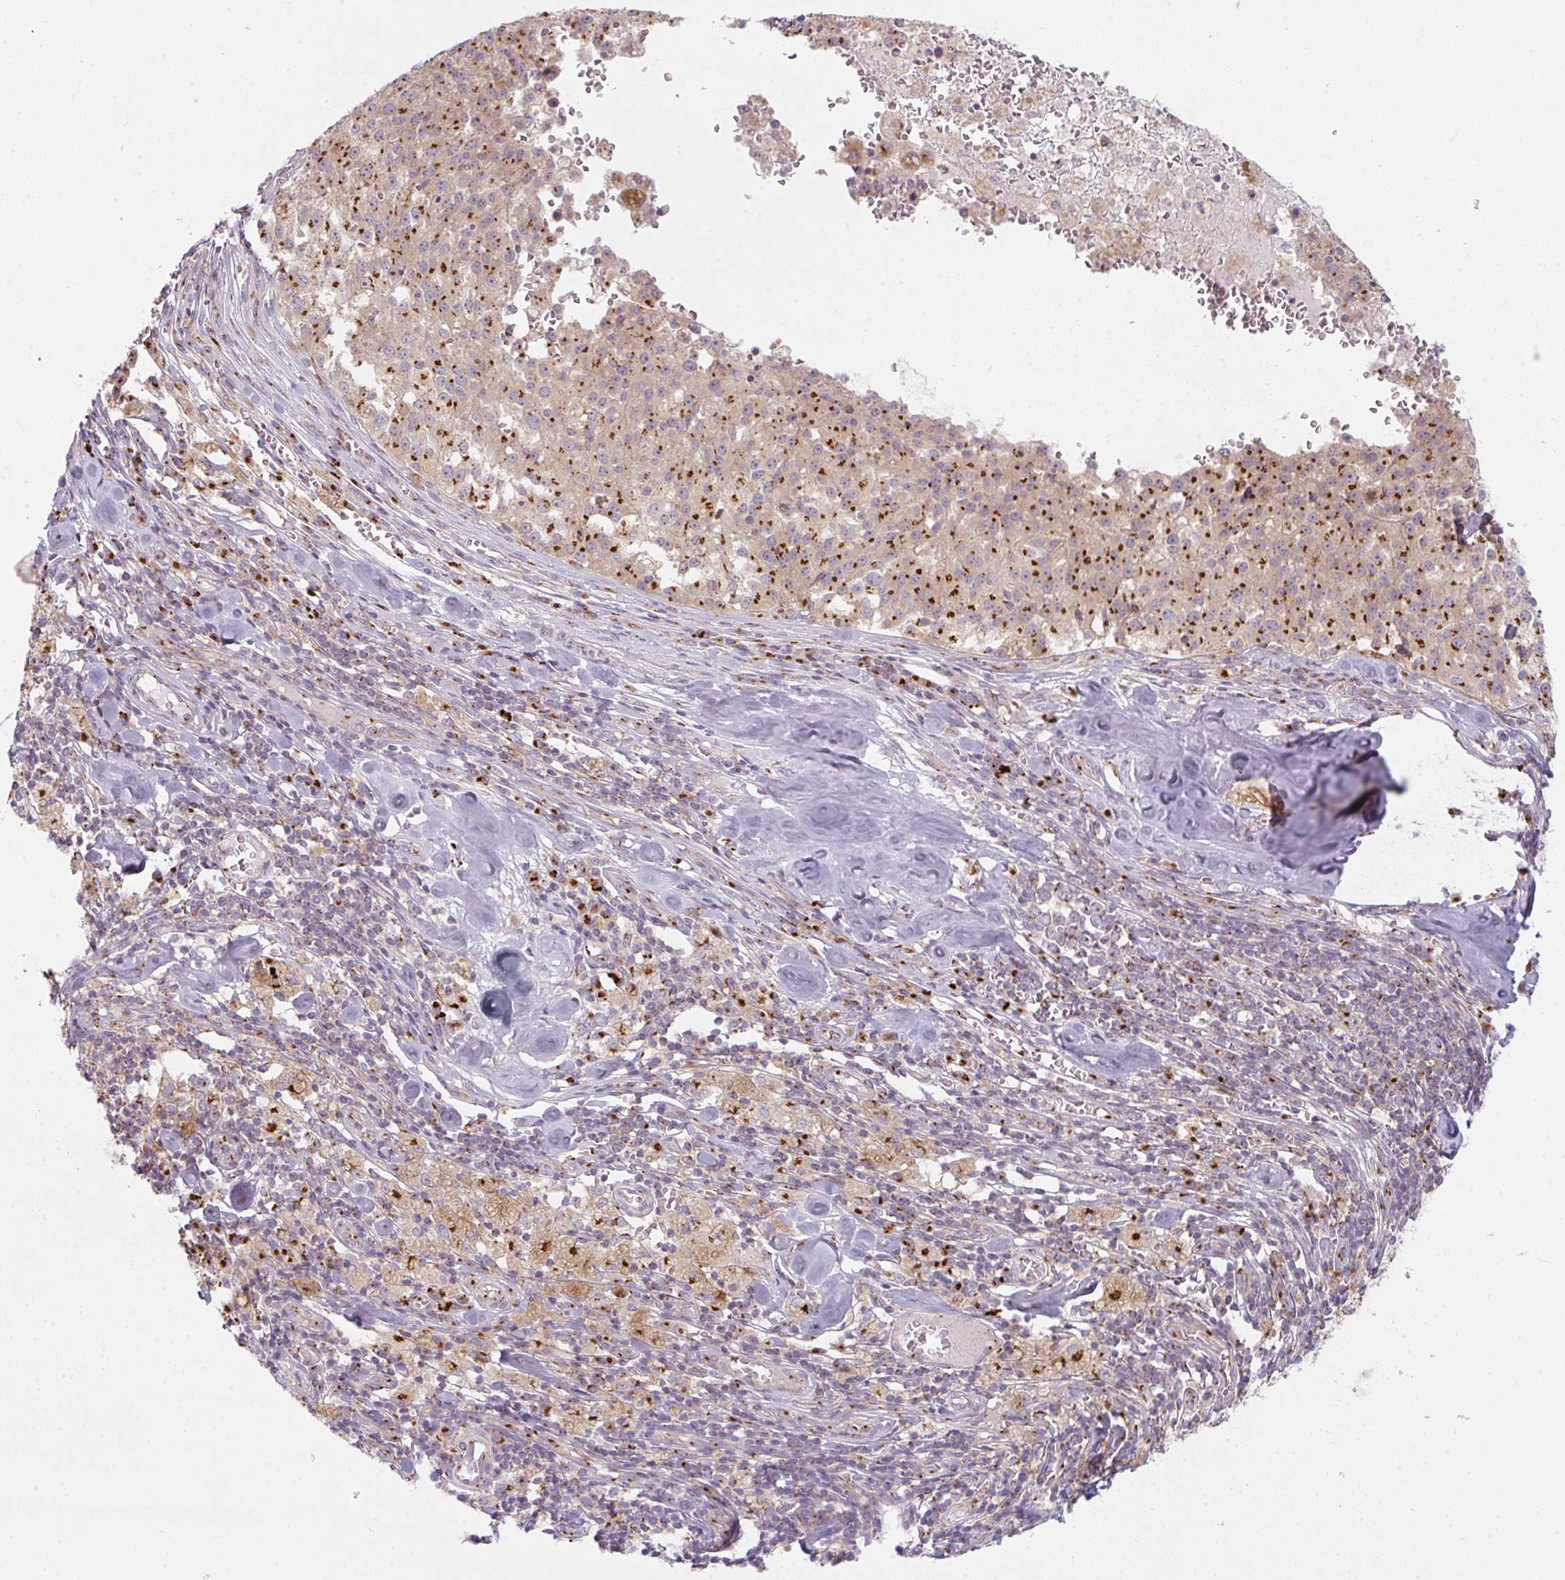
{"staining": {"intensity": "strong", "quantity": ">75%", "location": "cytoplasmic/membranous"}, "tissue": "melanoma", "cell_type": "Tumor cells", "image_type": "cancer", "snomed": [{"axis": "morphology", "description": "Malignant melanoma, Metastatic site"}, {"axis": "topography", "description": "Lymph node"}], "caption": "This histopathology image shows immunohistochemistry (IHC) staining of malignant melanoma (metastatic site), with high strong cytoplasmic/membranous expression in approximately >75% of tumor cells.", "gene": "GVQW3", "patient": {"sex": "female", "age": 64}}